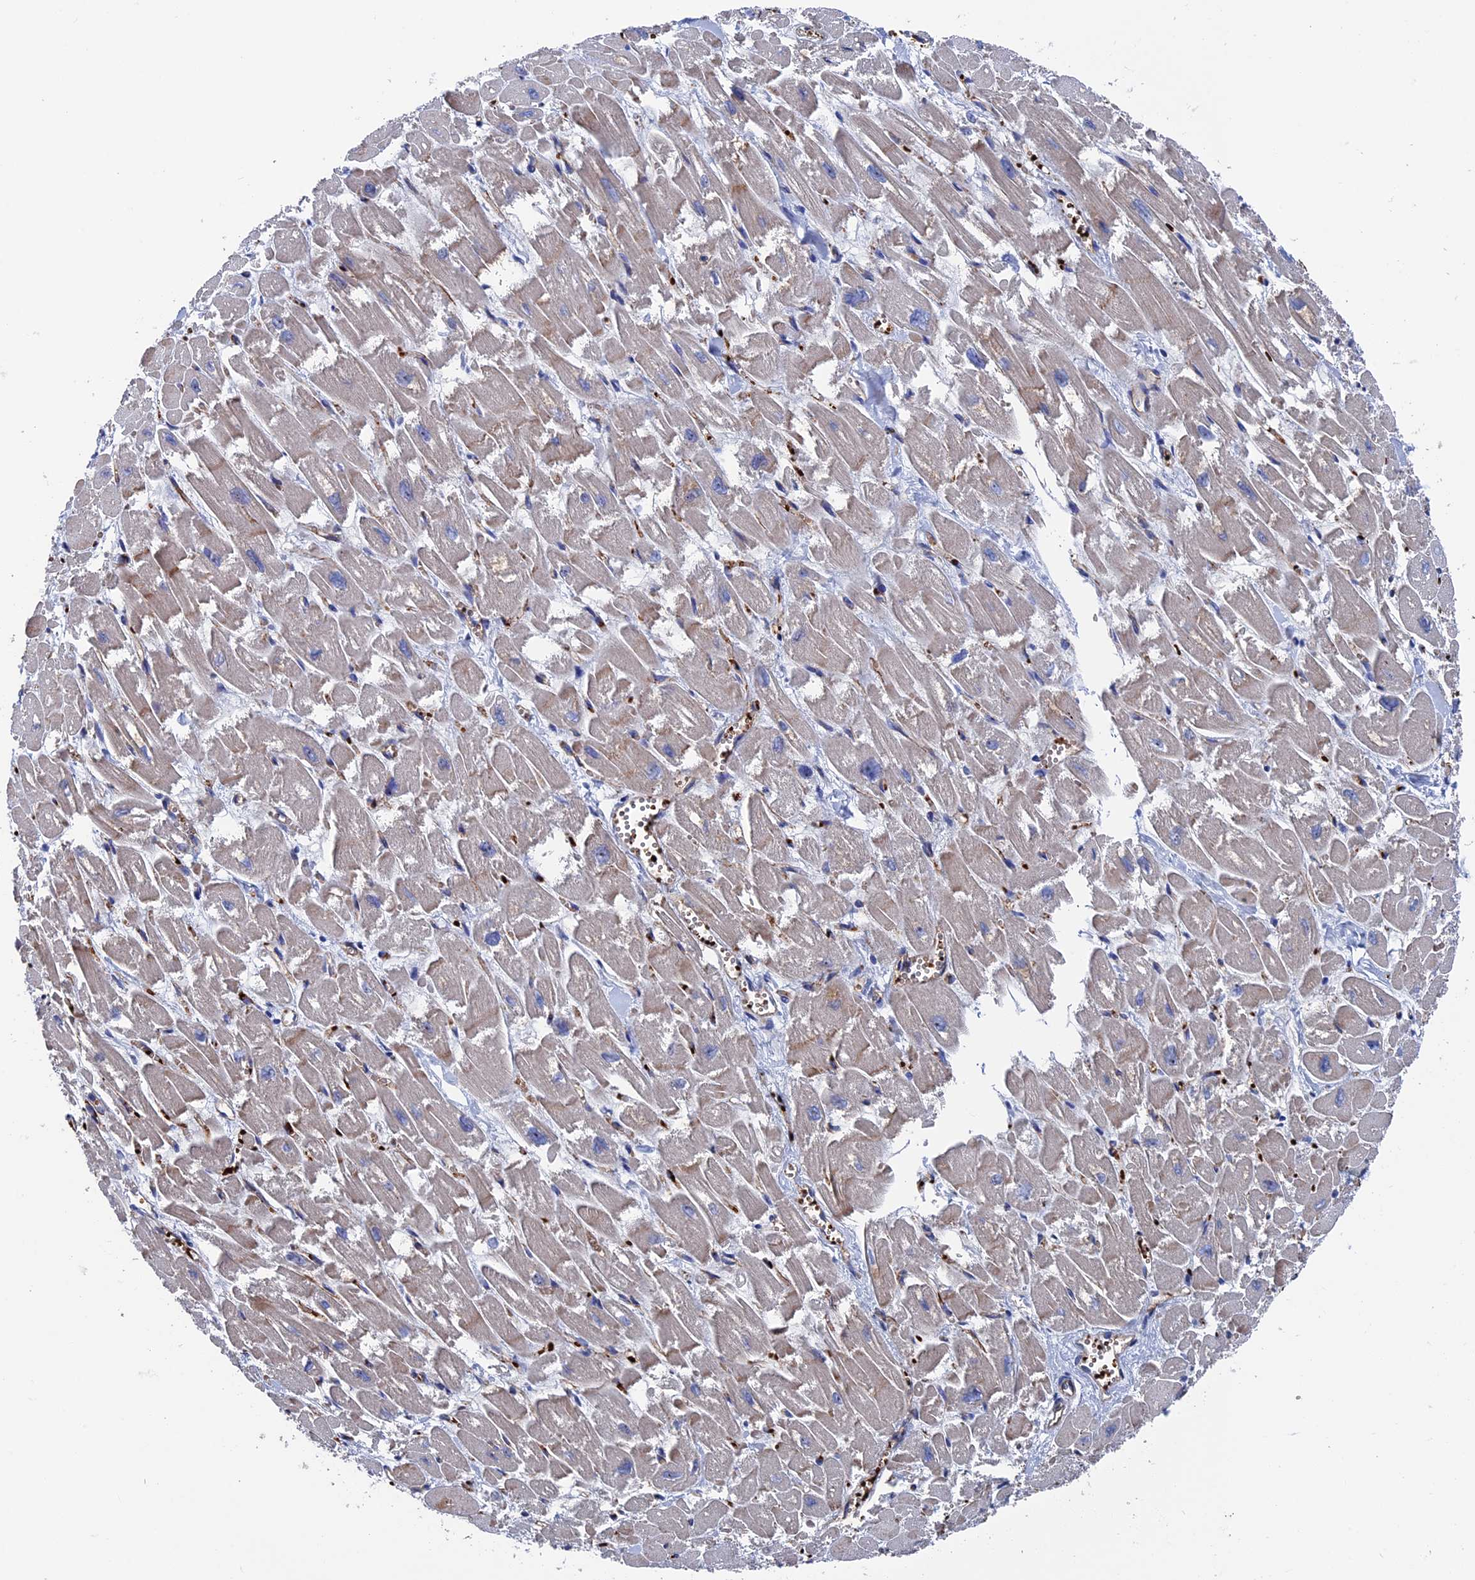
{"staining": {"intensity": "moderate", "quantity": "25%-75%", "location": "cytoplasmic/membranous"}, "tissue": "heart muscle", "cell_type": "Cardiomyocytes", "image_type": "normal", "snomed": [{"axis": "morphology", "description": "Normal tissue, NOS"}, {"axis": "topography", "description": "Heart"}], "caption": "Benign heart muscle displays moderate cytoplasmic/membranous positivity in about 25%-75% of cardiomyocytes (brown staining indicates protein expression, while blue staining denotes nuclei)..", "gene": "EXOSC9", "patient": {"sex": "male", "age": 54}}